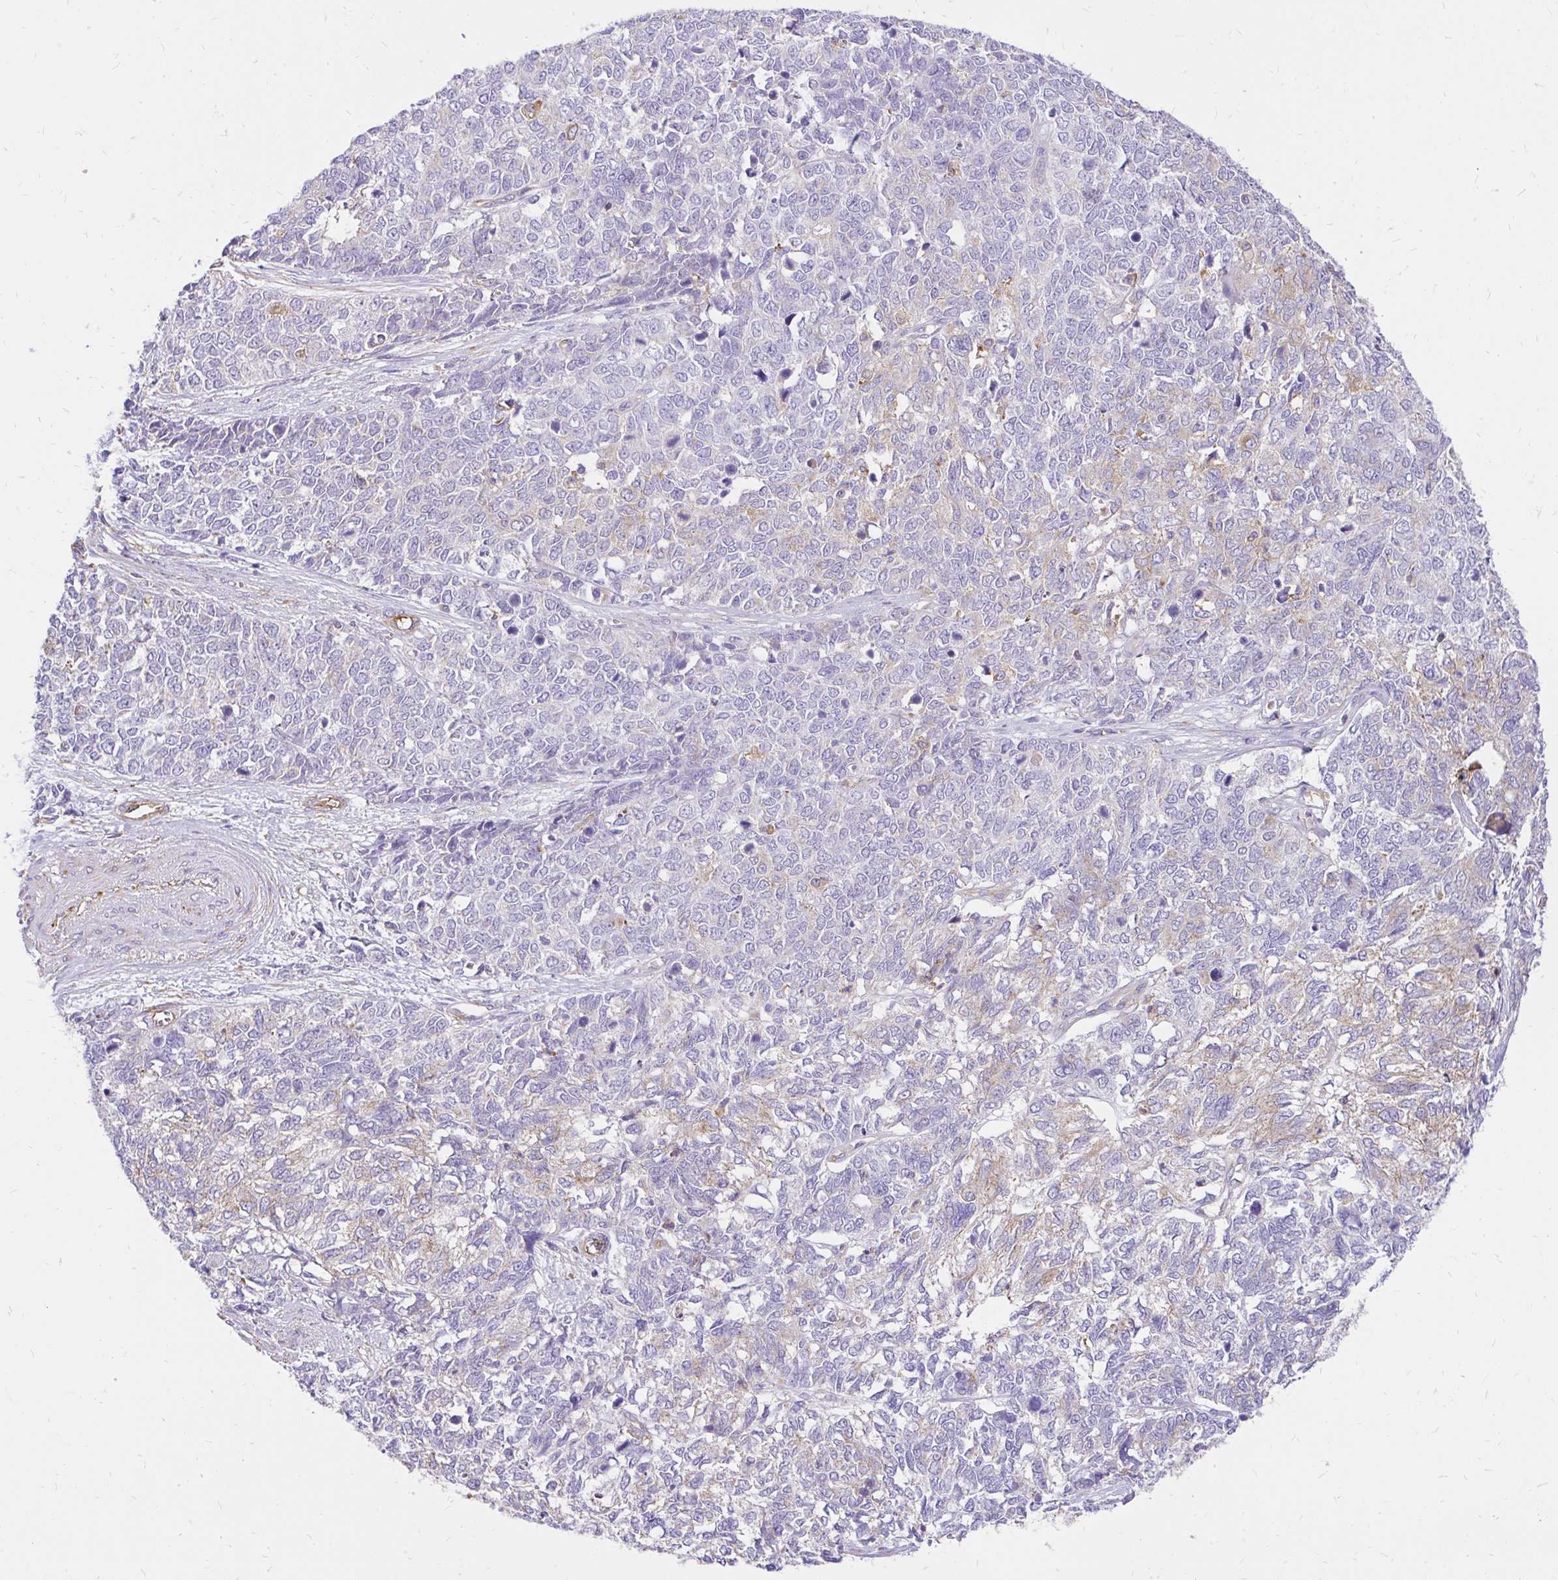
{"staining": {"intensity": "weak", "quantity": "<25%", "location": "cytoplasmic/membranous"}, "tissue": "cervical cancer", "cell_type": "Tumor cells", "image_type": "cancer", "snomed": [{"axis": "morphology", "description": "Adenocarcinoma, NOS"}, {"axis": "topography", "description": "Cervix"}], "caption": "A micrograph of human cervical cancer is negative for staining in tumor cells.", "gene": "ABCB10", "patient": {"sex": "female", "age": 63}}